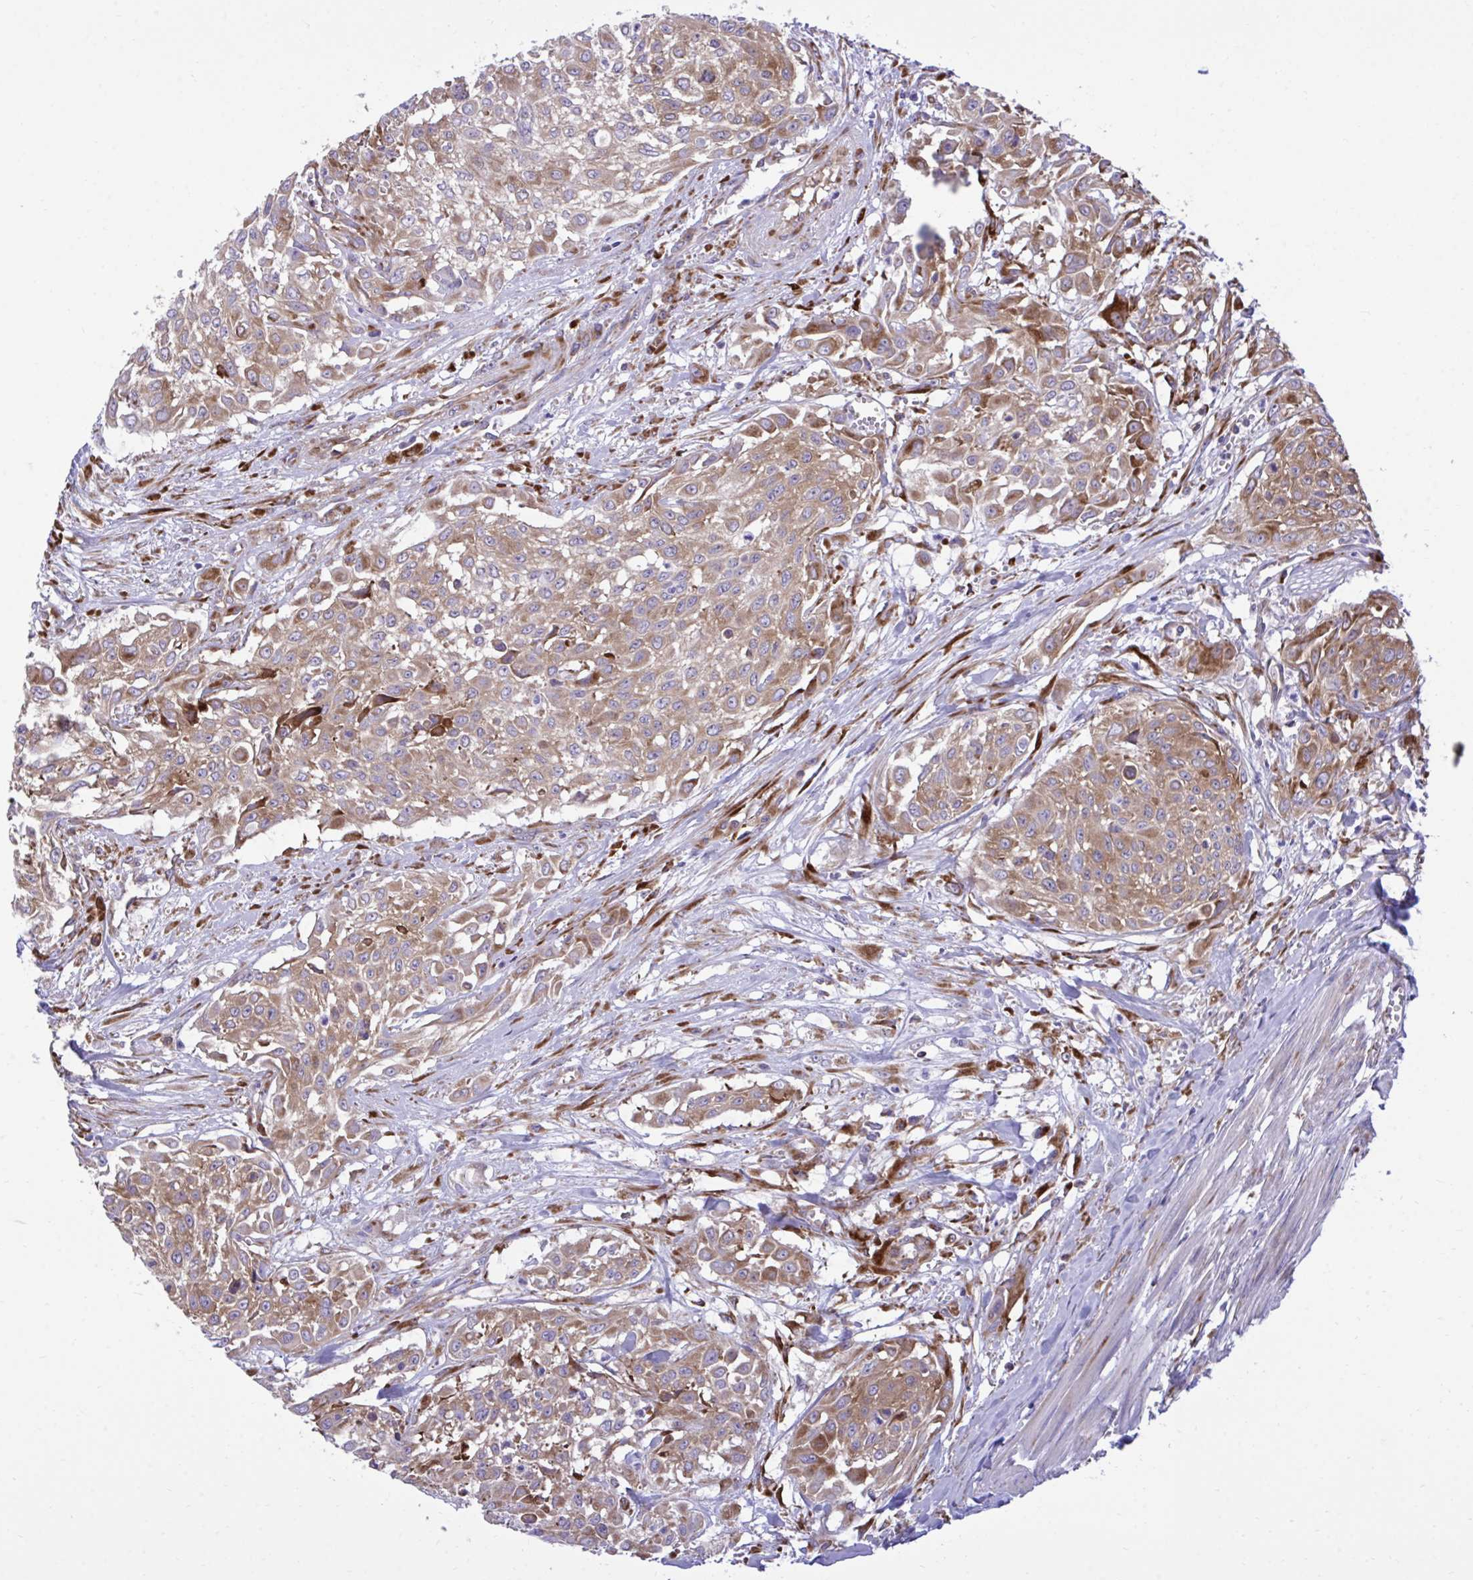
{"staining": {"intensity": "moderate", "quantity": ">75%", "location": "cytoplasmic/membranous"}, "tissue": "urothelial cancer", "cell_type": "Tumor cells", "image_type": "cancer", "snomed": [{"axis": "morphology", "description": "Urothelial carcinoma, High grade"}, {"axis": "topography", "description": "Urinary bladder"}], "caption": "Immunohistochemical staining of urothelial cancer shows moderate cytoplasmic/membranous protein expression in approximately >75% of tumor cells.", "gene": "RPS15", "patient": {"sex": "male", "age": 57}}